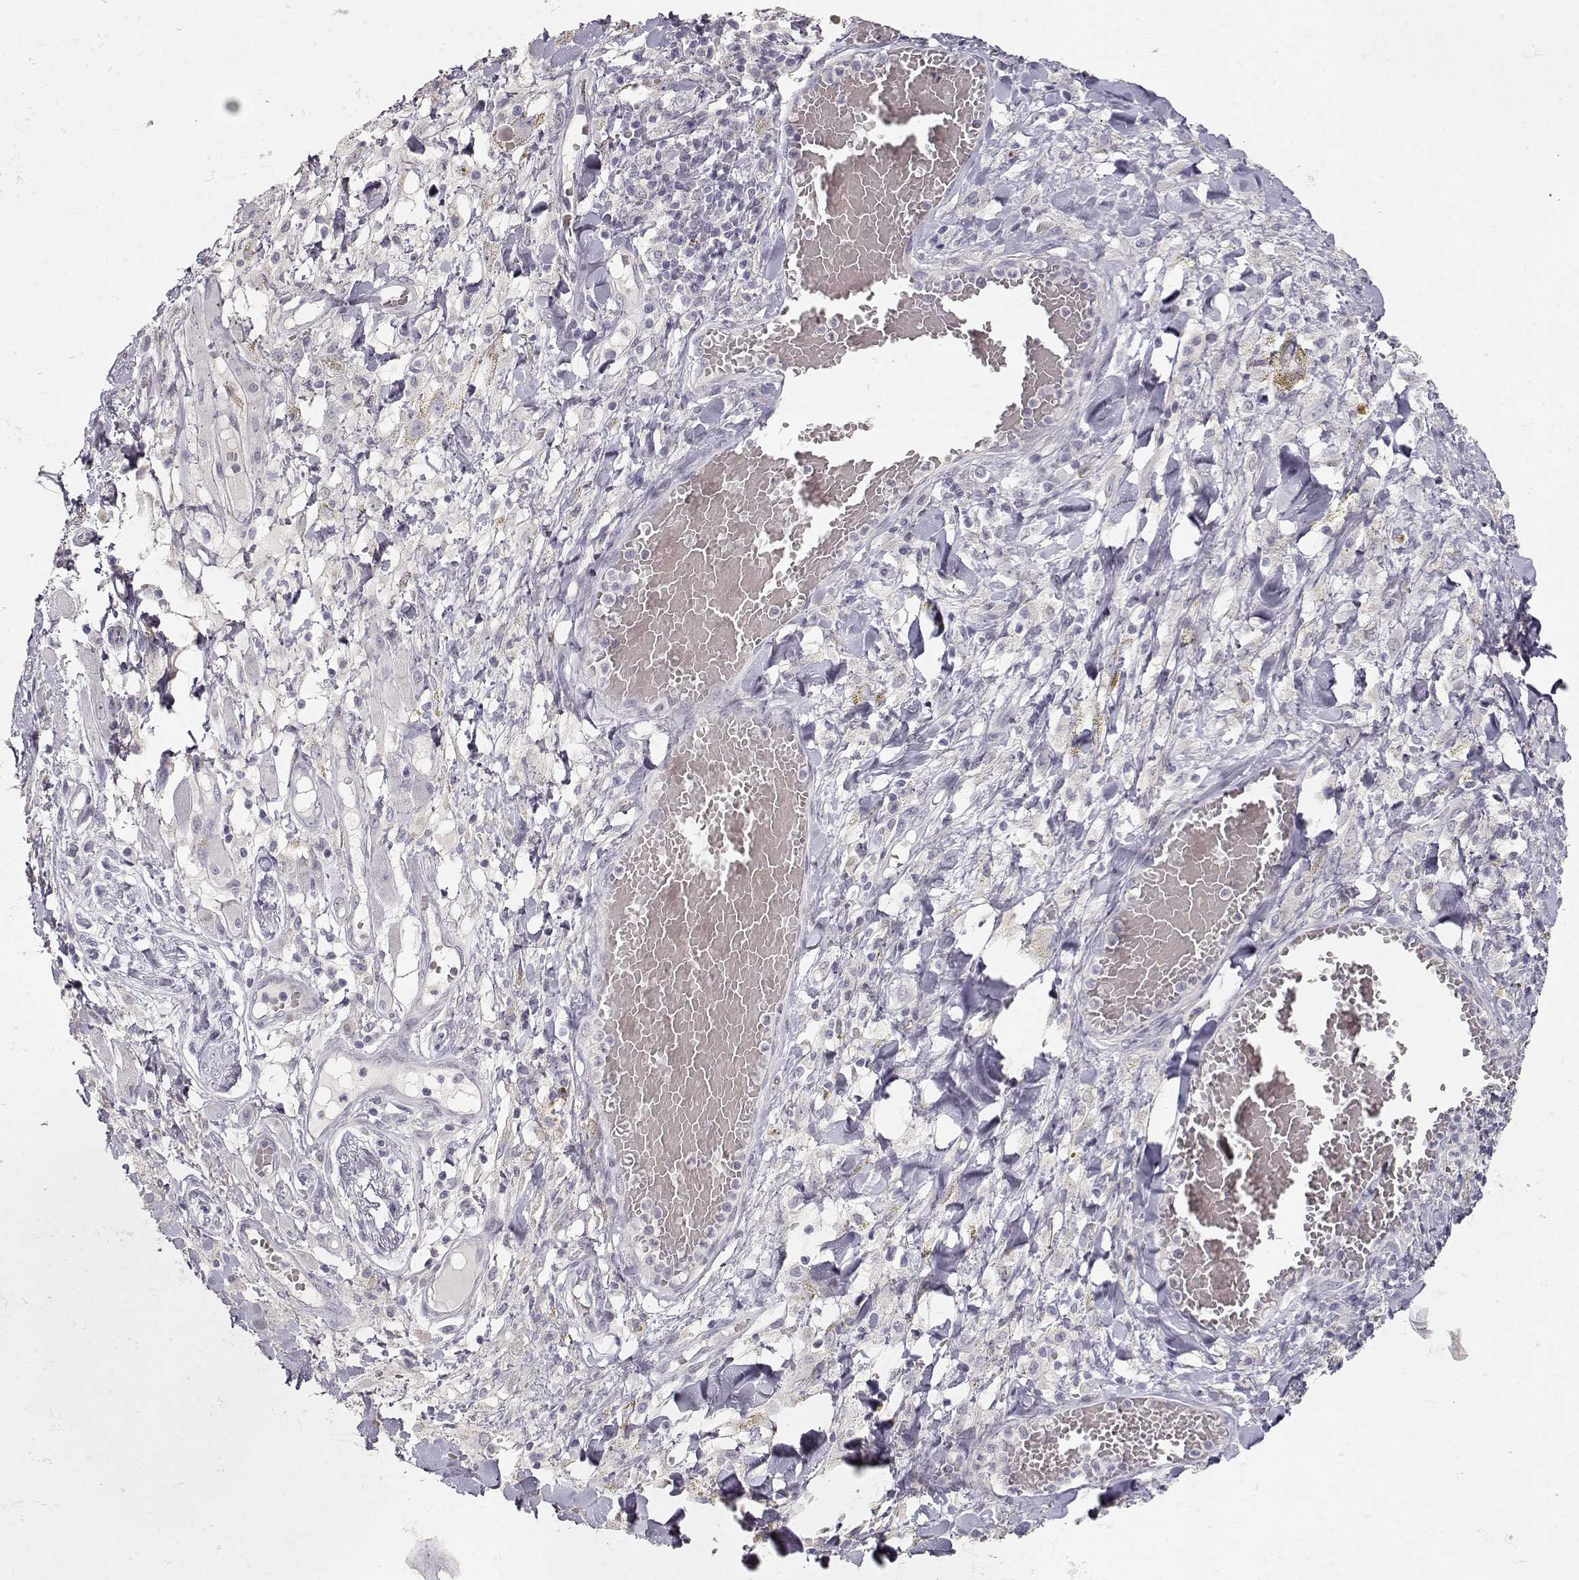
{"staining": {"intensity": "negative", "quantity": "none", "location": "none"}, "tissue": "melanoma", "cell_type": "Tumor cells", "image_type": "cancer", "snomed": [{"axis": "morphology", "description": "Malignant melanoma, NOS"}, {"axis": "topography", "description": "Skin"}], "caption": "This is a image of immunohistochemistry staining of melanoma, which shows no expression in tumor cells.", "gene": "TPH2", "patient": {"sex": "female", "age": 91}}